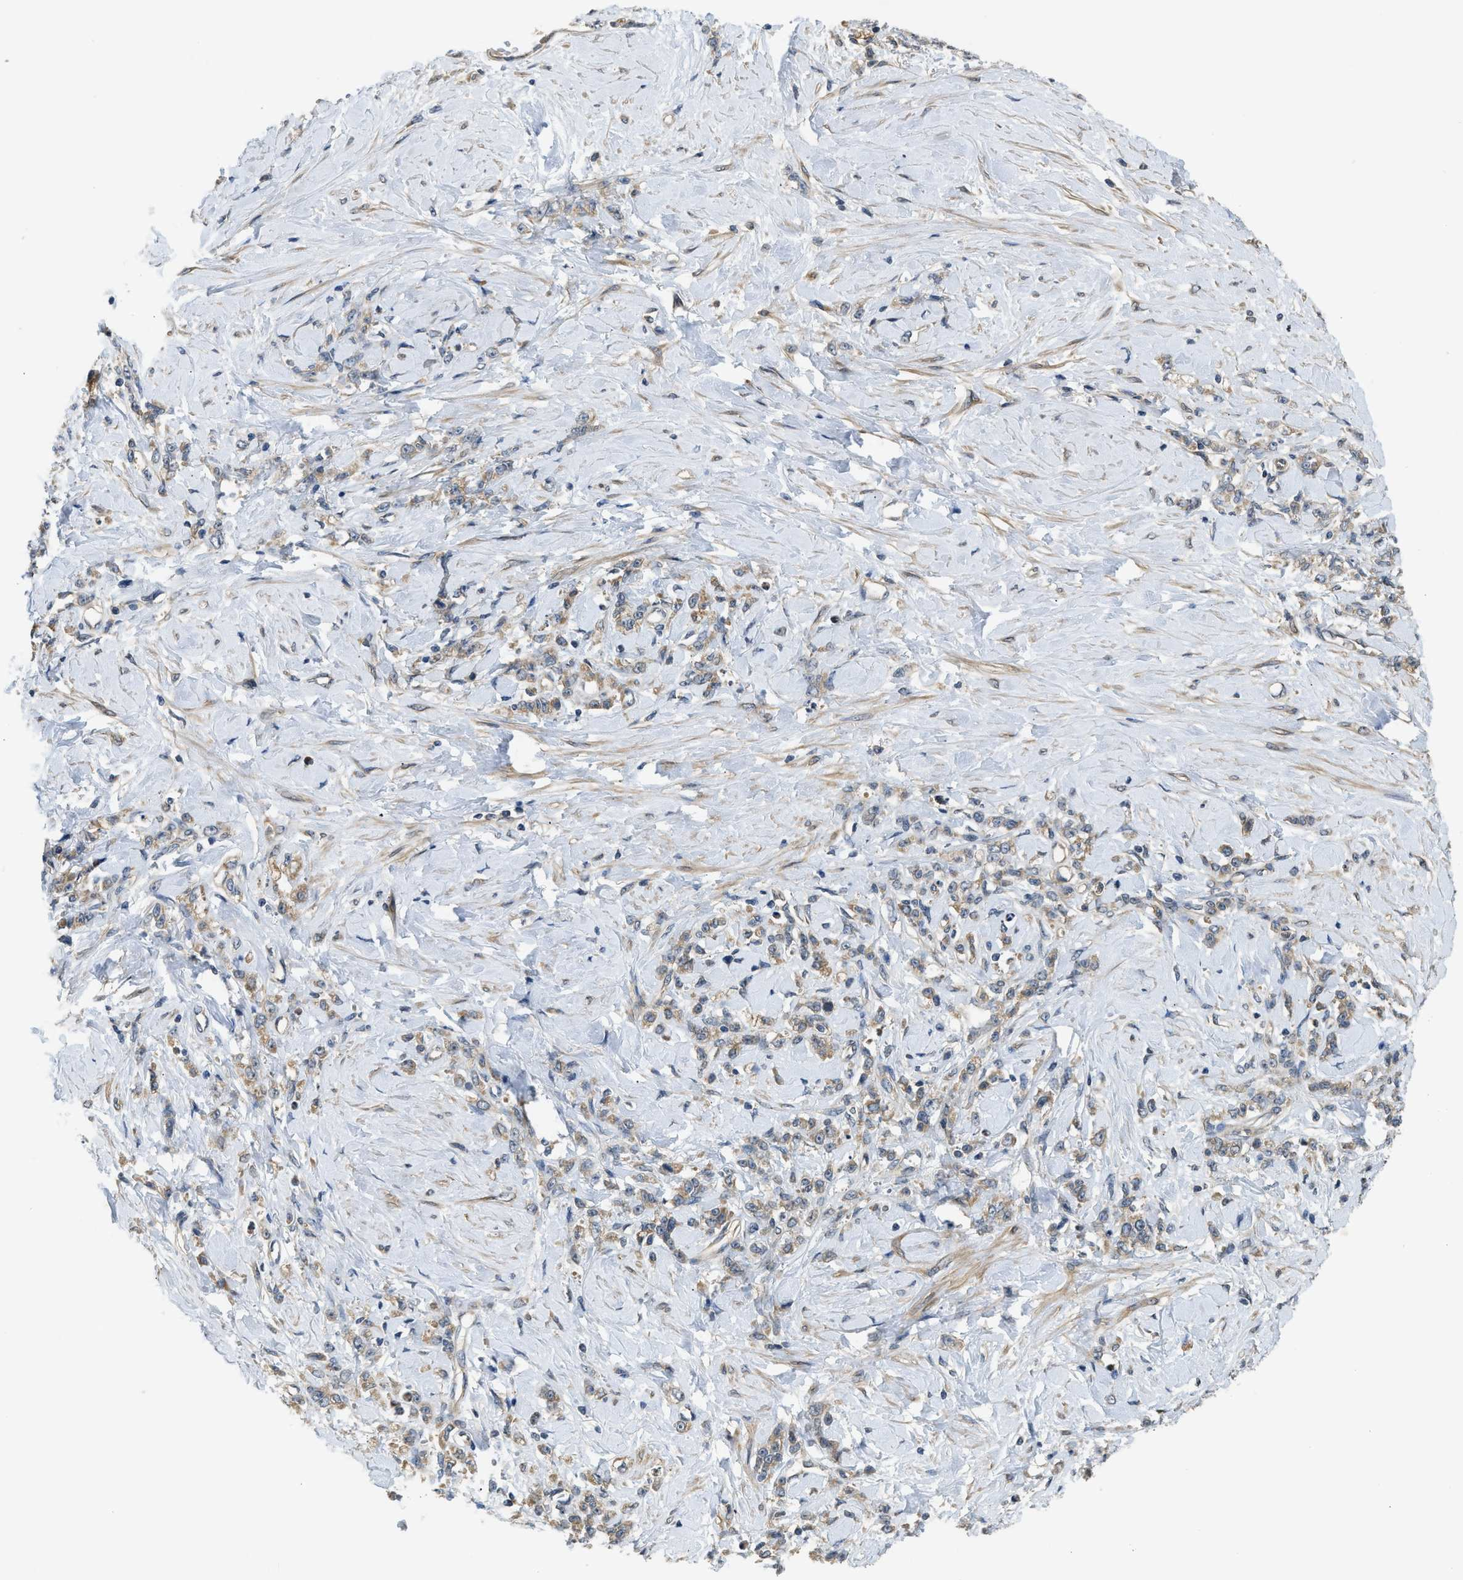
{"staining": {"intensity": "weak", "quantity": "<25%", "location": "cytoplasmic/membranous"}, "tissue": "stomach cancer", "cell_type": "Tumor cells", "image_type": "cancer", "snomed": [{"axis": "morphology", "description": "Adenocarcinoma, NOS"}, {"axis": "topography", "description": "Stomach"}], "caption": "Immunohistochemistry (IHC) micrograph of neoplastic tissue: human stomach adenocarcinoma stained with DAB demonstrates no significant protein expression in tumor cells.", "gene": "ADCY8", "patient": {"sex": "male", "age": 82}}